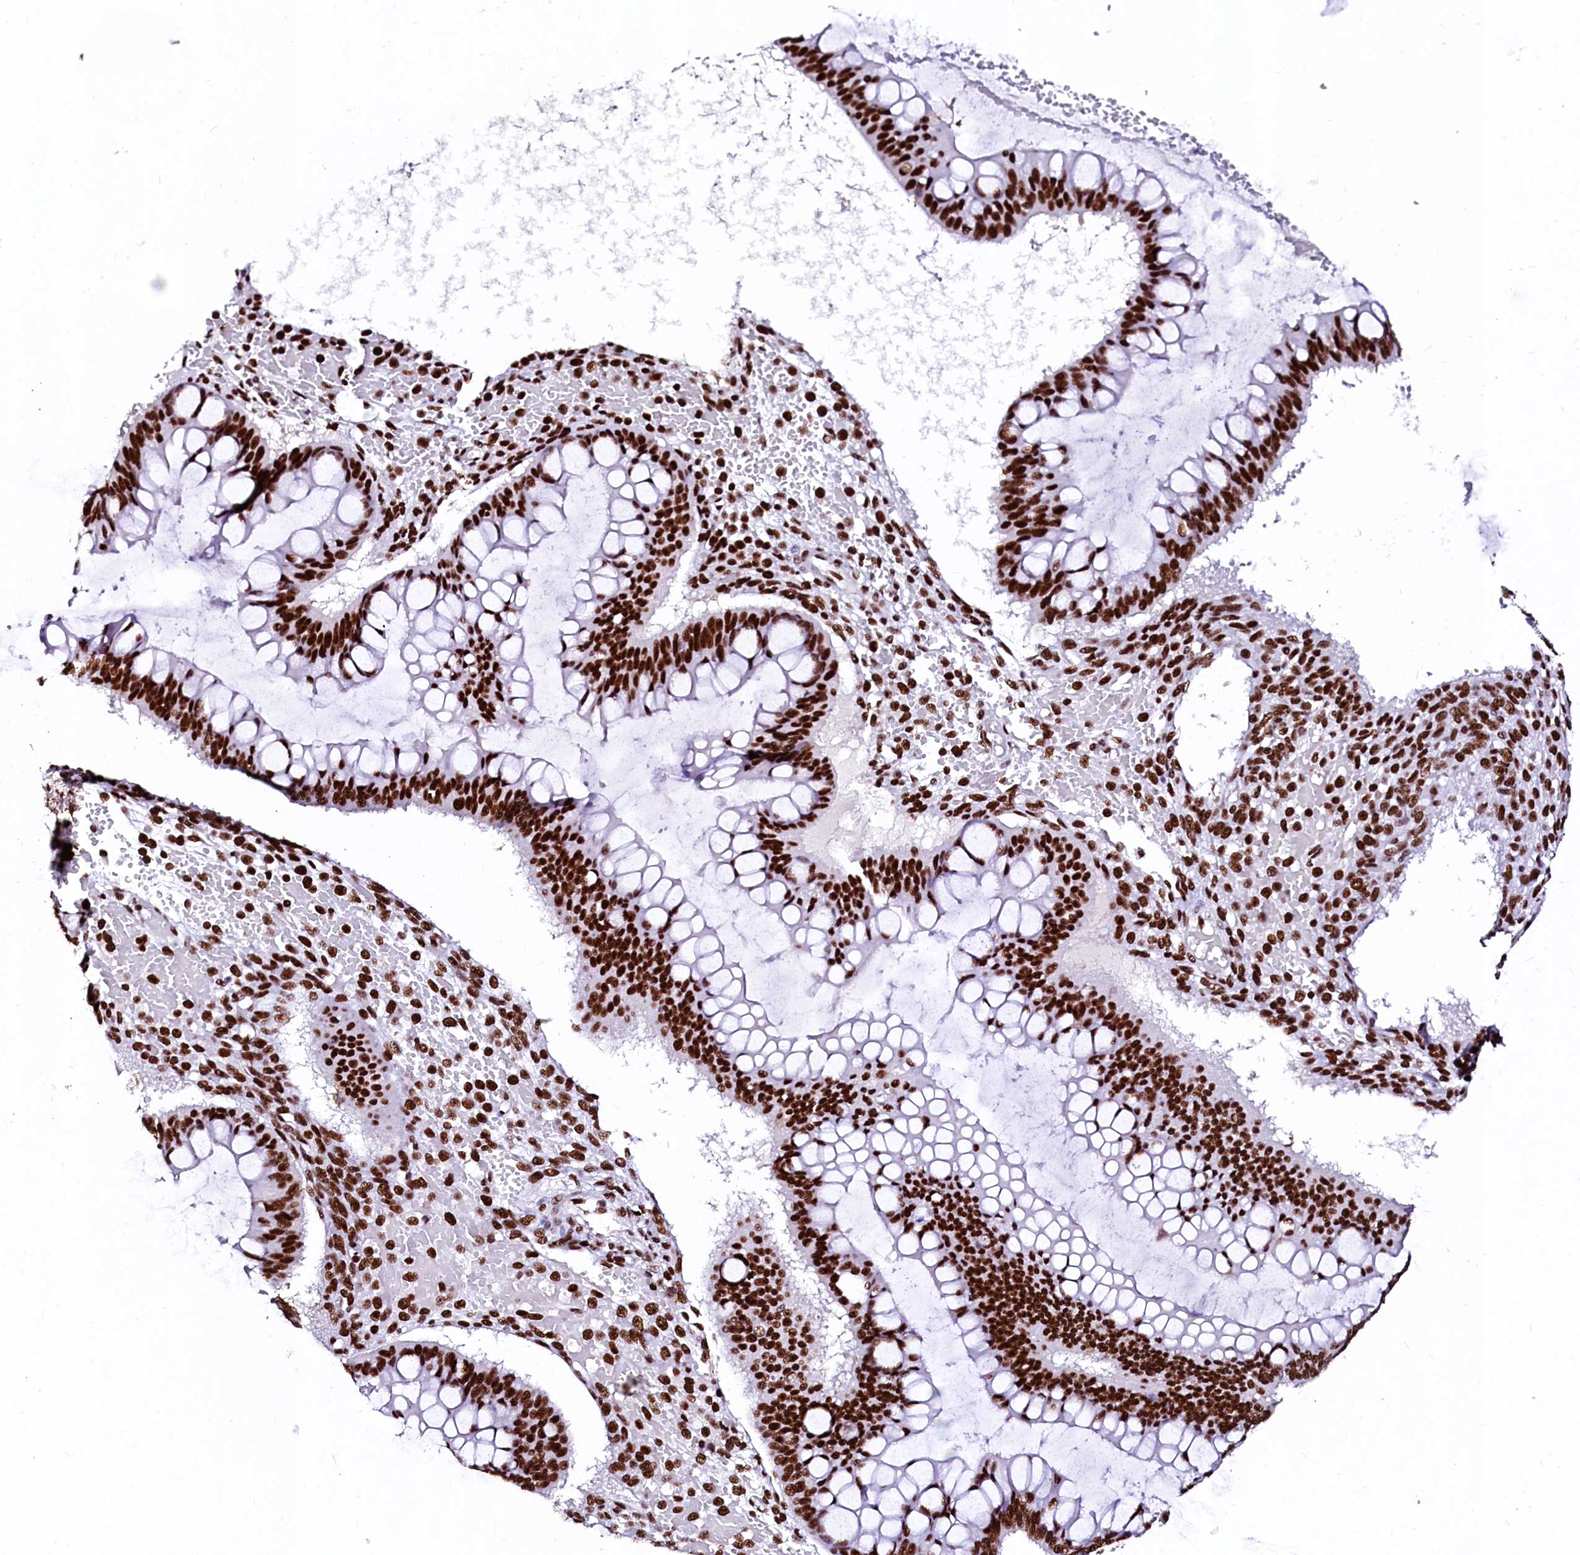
{"staining": {"intensity": "strong", "quantity": ">75%", "location": "nuclear"}, "tissue": "ovarian cancer", "cell_type": "Tumor cells", "image_type": "cancer", "snomed": [{"axis": "morphology", "description": "Cystadenocarcinoma, mucinous, NOS"}, {"axis": "topography", "description": "Ovary"}], "caption": "A brown stain shows strong nuclear positivity of a protein in mucinous cystadenocarcinoma (ovarian) tumor cells. (brown staining indicates protein expression, while blue staining denotes nuclei).", "gene": "CPSF6", "patient": {"sex": "female", "age": 73}}